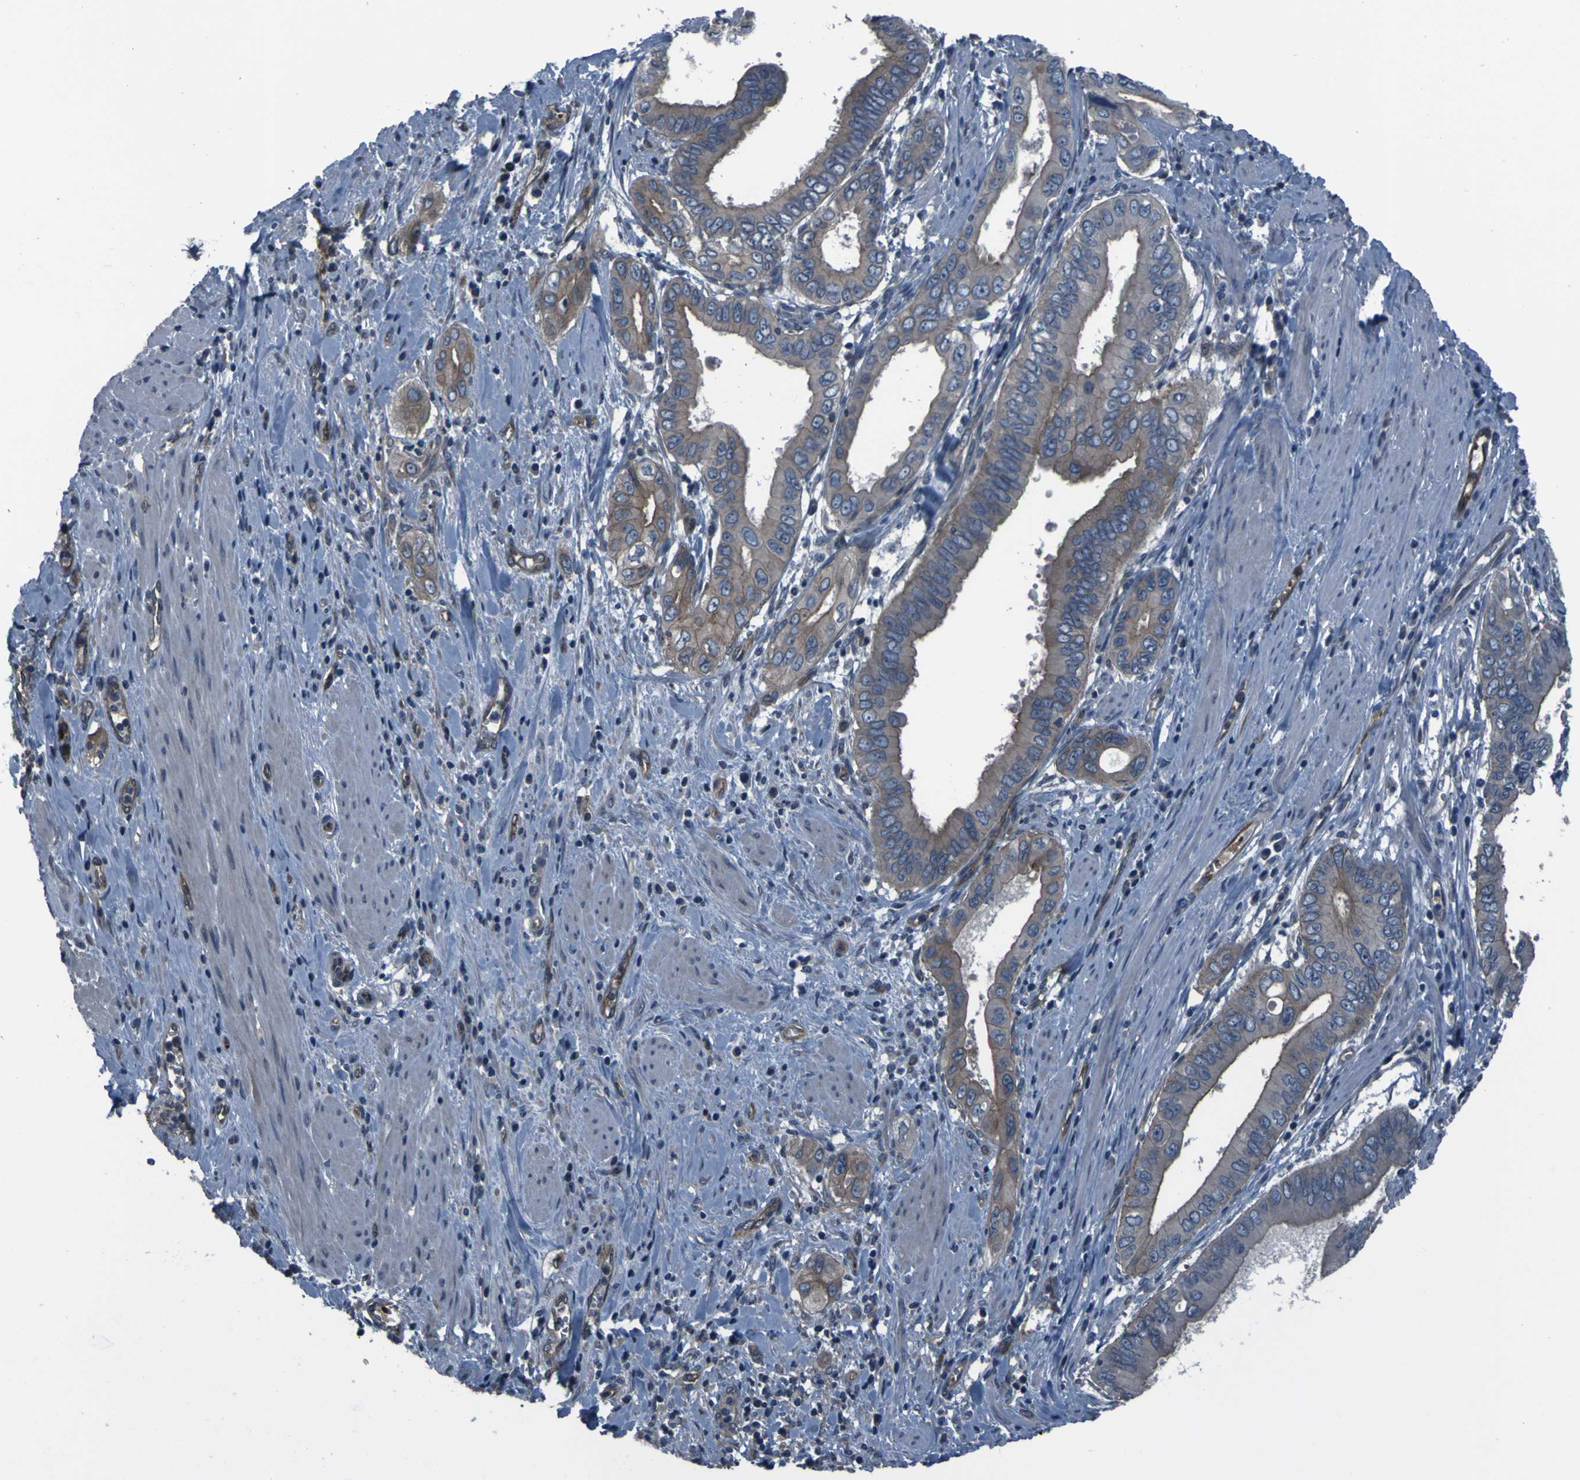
{"staining": {"intensity": "weak", "quantity": ">75%", "location": "cytoplasmic/membranous"}, "tissue": "pancreatic cancer", "cell_type": "Tumor cells", "image_type": "cancer", "snomed": [{"axis": "morphology", "description": "Normal tissue, NOS"}, {"axis": "topography", "description": "Lymph node"}], "caption": "Pancreatic cancer stained with immunohistochemistry reveals weak cytoplasmic/membranous staining in about >75% of tumor cells.", "gene": "GRAMD1A", "patient": {"sex": "male", "age": 50}}